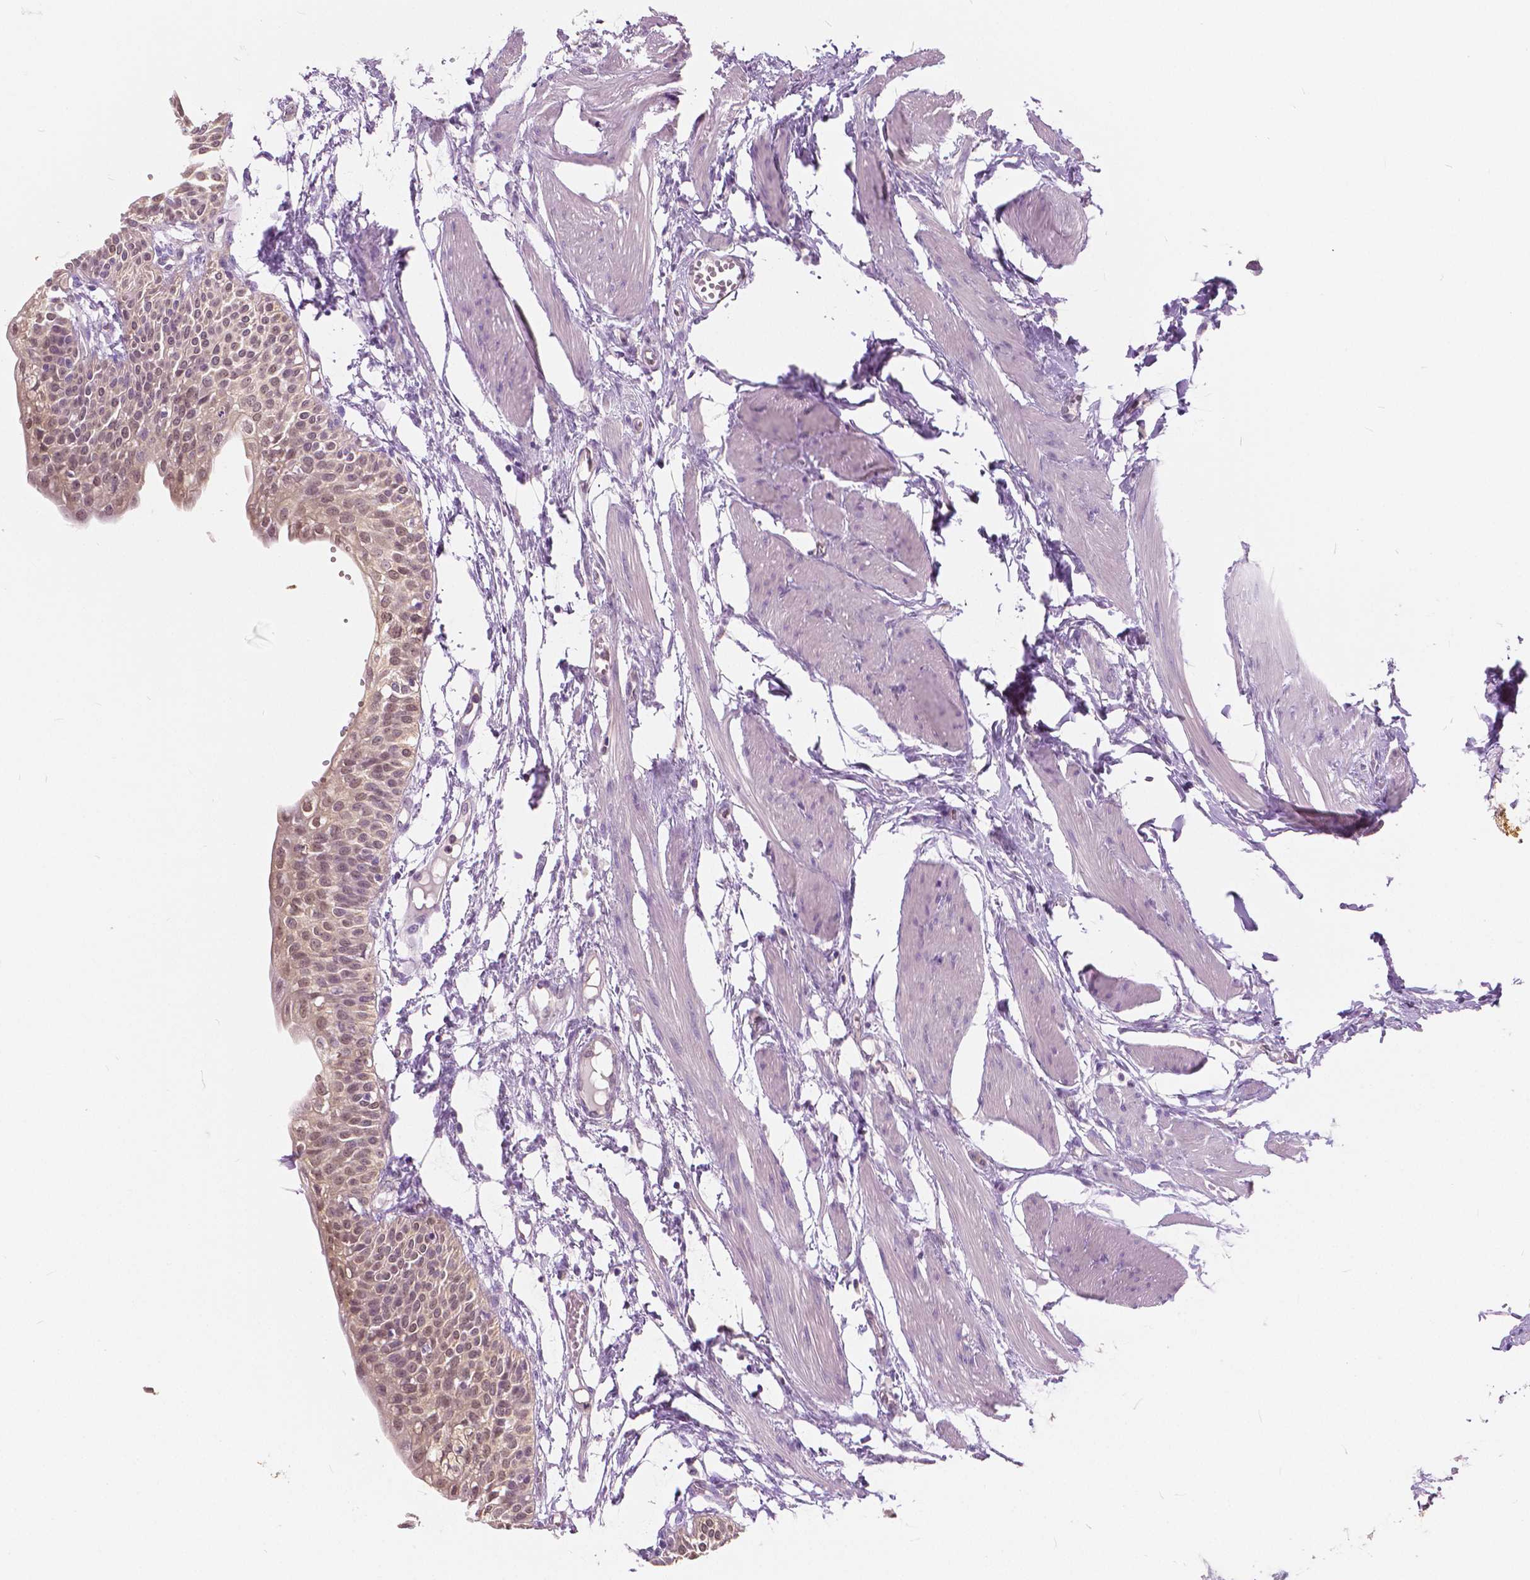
{"staining": {"intensity": "weak", "quantity": "25%-75%", "location": "cytoplasmic/membranous,nuclear"}, "tissue": "urinary bladder", "cell_type": "Urothelial cells", "image_type": "normal", "snomed": [{"axis": "morphology", "description": "Normal tissue, NOS"}, {"axis": "topography", "description": "Urinary bladder"}, {"axis": "topography", "description": "Peripheral nerve tissue"}], "caption": "This histopathology image displays unremarkable urinary bladder stained with immunohistochemistry to label a protein in brown. The cytoplasmic/membranous,nuclear of urothelial cells show weak positivity for the protein. Nuclei are counter-stained blue.", "gene": "TKFC", "patient": {"sex": "male", "age": 55}}